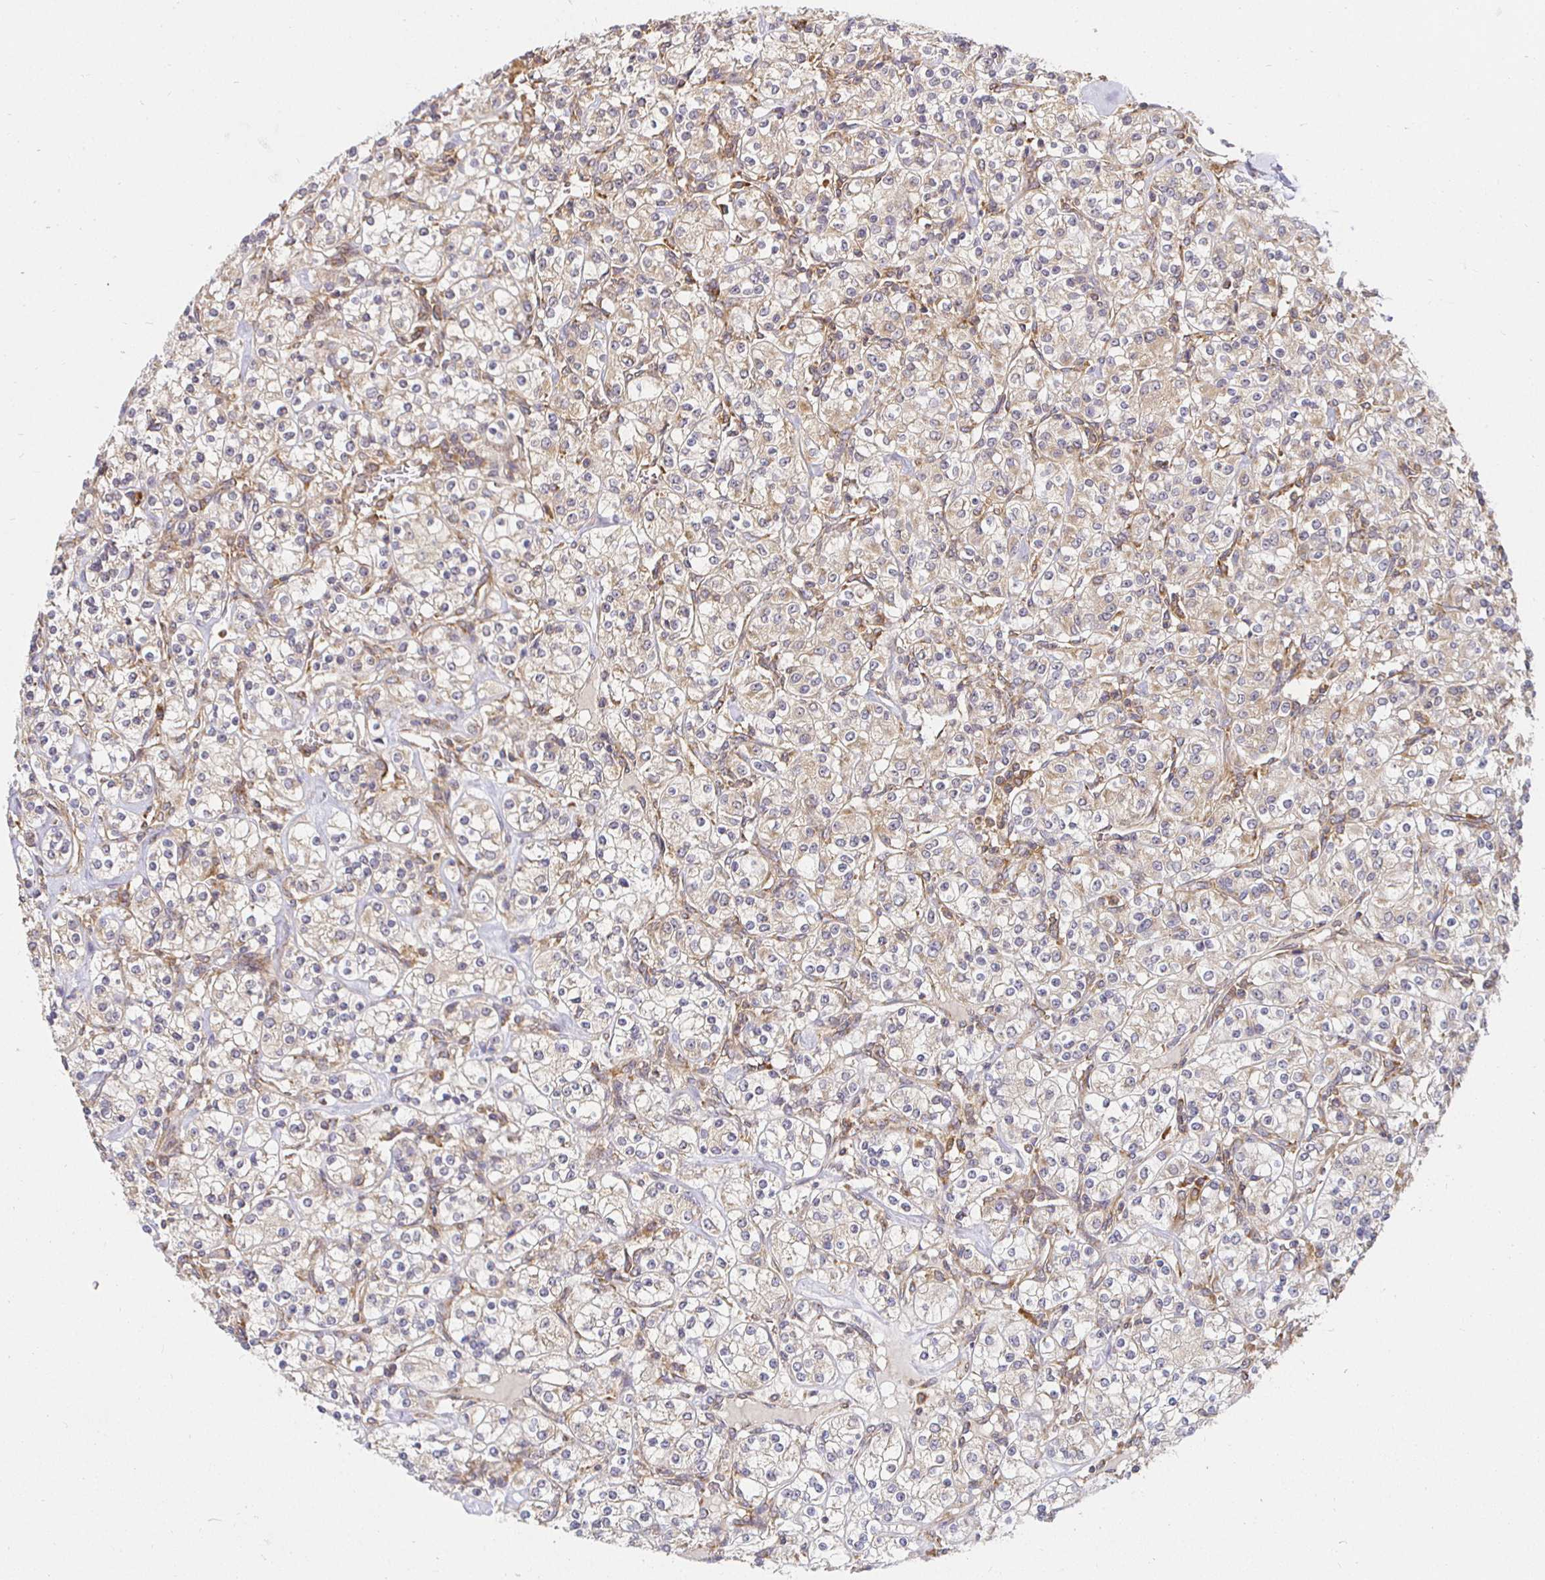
{"staining": {"intensity": "weak", "quantity": "25%-75%", "location": "cytoplasmic/membranous"}, "tissue": "renal cancer", "cell_type": "Tumor cells", "image_type": "cancer", "snomed": [{"axis": "morphology", "description": "Adenocarcinoma, NOS"}, {"axis": "topography", "description": "Kidney"}], "caption": "A high-resolution histopathology image shows IHC staining of adenocarcinoma (renal), which displays weak cytoplasmic/membranous expression in about 25%-75% of tumor cells.", "gene": "IRAK1", "patient": {"sex": "male", "age": 77}}